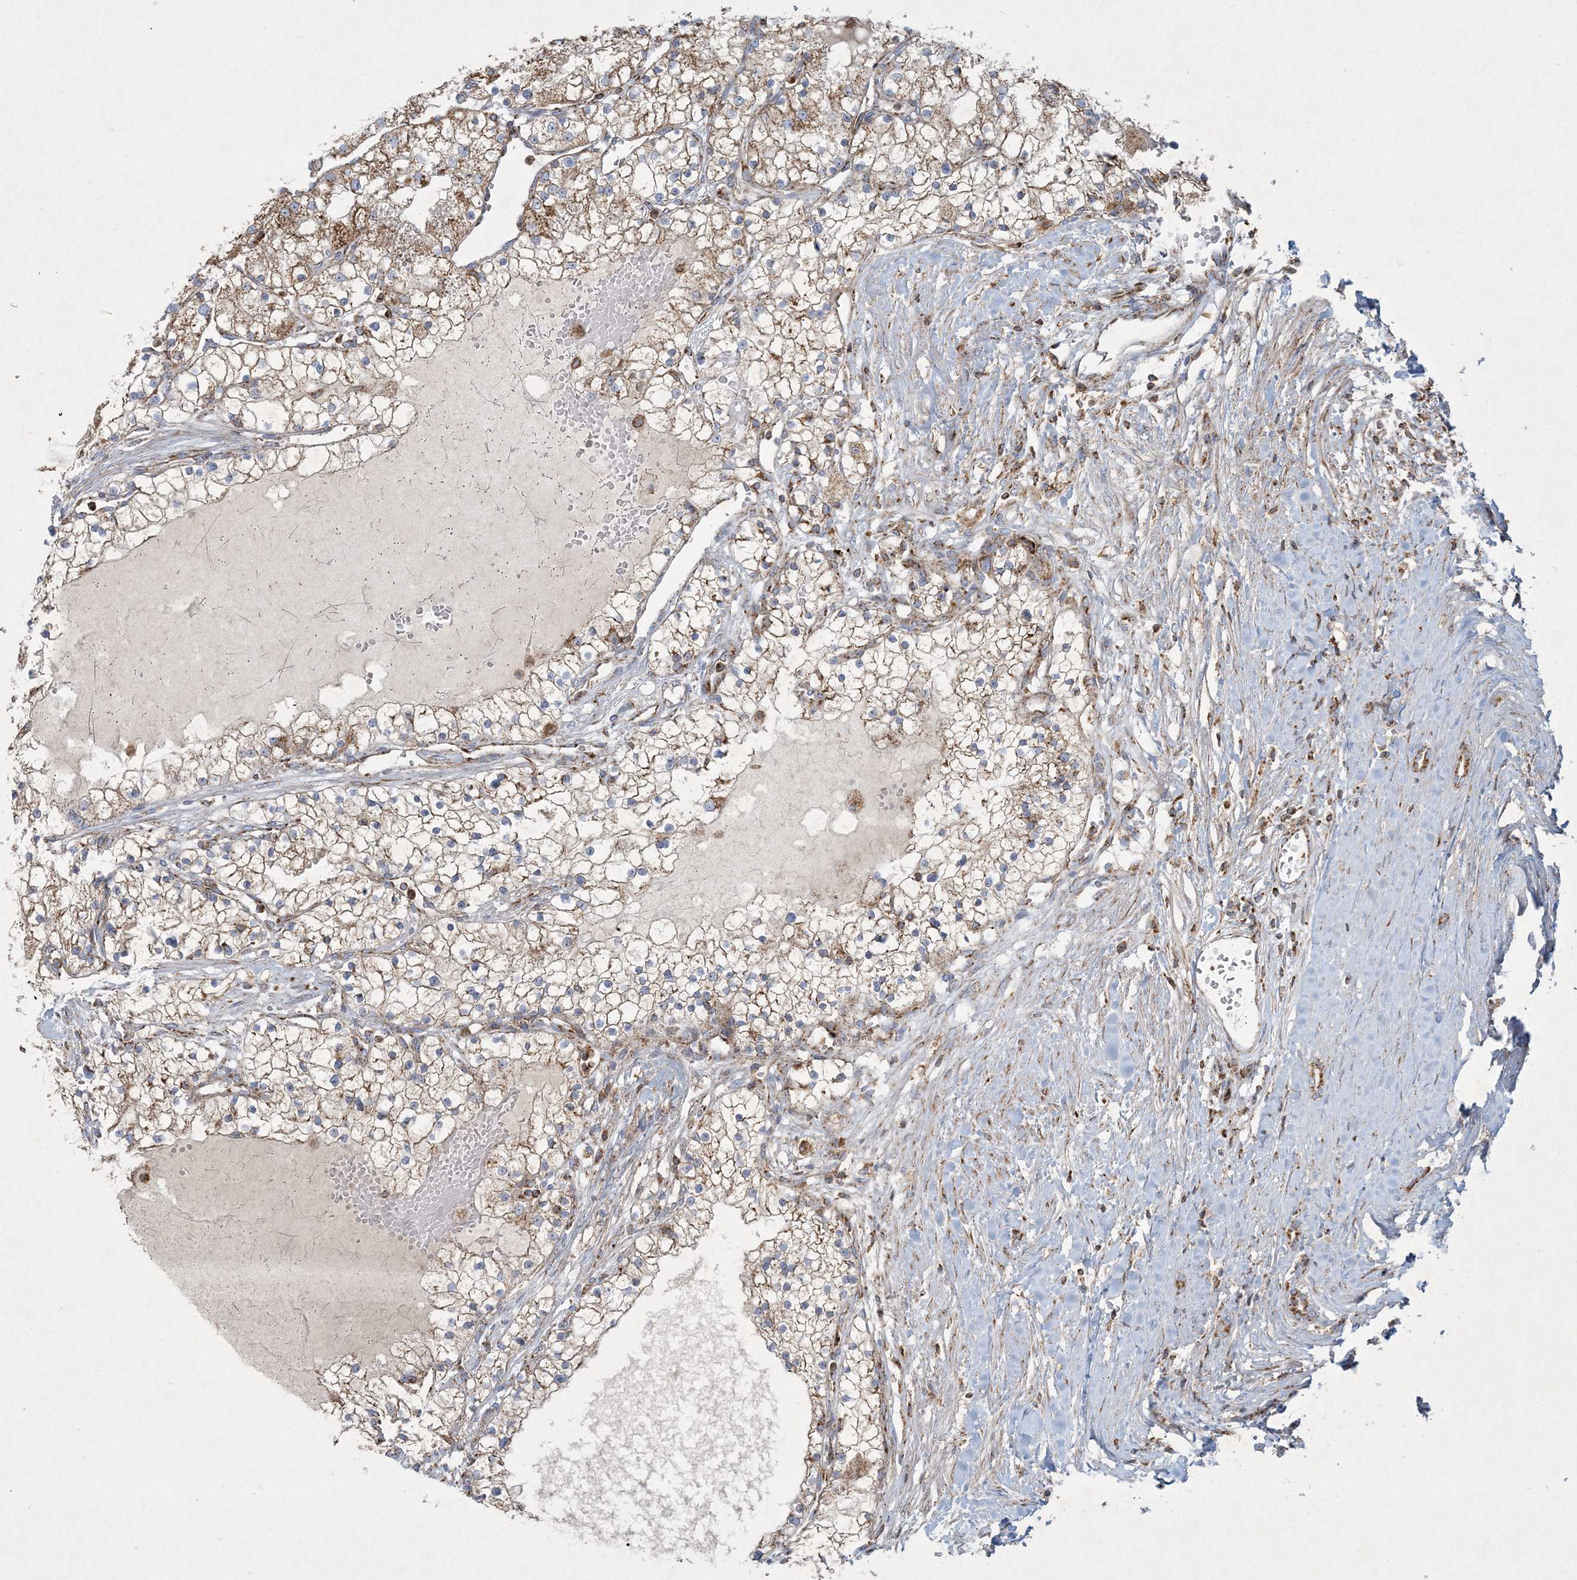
{"staining": {"intensity": "moderate", "quantity": ">75%", "location": "cytoplasmic/membranous"}, "tissue": "renal cancer", "cell_type": "Tumor cells", "image_type": "cancer", "snomed": [{"axis": "morphology", "description": "Normal tissue, NOS"}, {"axis": "morphology", "description": "Adenocarcinoma, NOS"}, {"axis": "topography", "description": "Kidney"}], "caption": "Protein staining demonstrates moderate cytoplasmic/membranous expression in about >75% of tumor cells in renal adenocarcinoma.", "gene": "BEND4", "patient": {"sex": "male", "age": 68}}